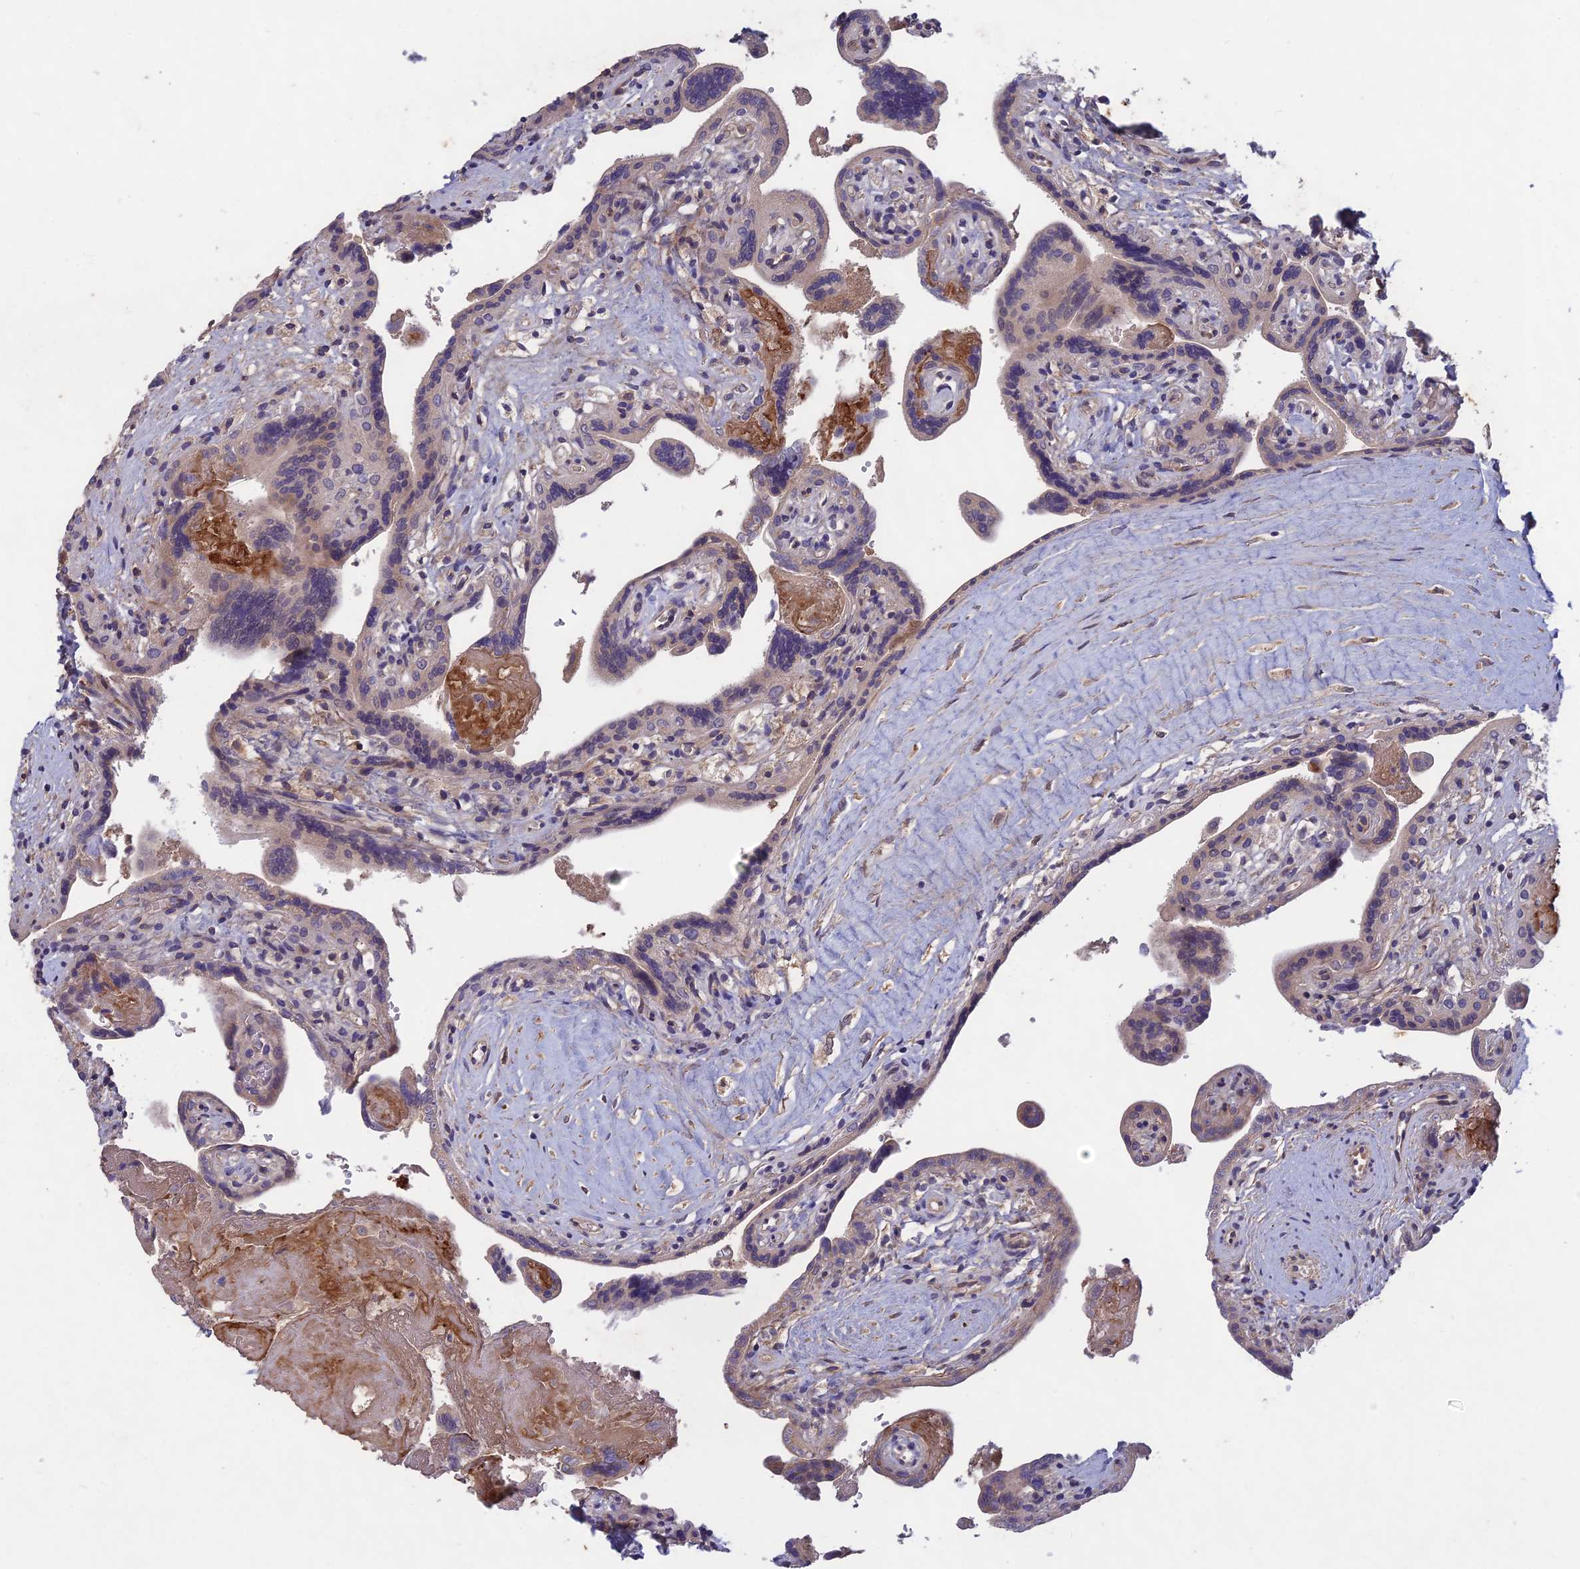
{"staining": {"intensity": "negative", "quantity": "none", "location": "none"}, "tissue": "placenta", "cell_type": "Trophoblastic cells", "image_type": "normal", "snomed": [{"axis": "morphology", "description": "Normal tissue, NOS"}, {"axis": "topography", "description": "Placenta"}], "caption": "Immunohistochemistry photomicrograph of benign placenta: human placenta stained with DAB (3,3'-diaminobenzidine) reveals no significant protein positivity in trophoblastic cells.", "gene": "ADO", "patient": {"sex": "female", "age": 37}}